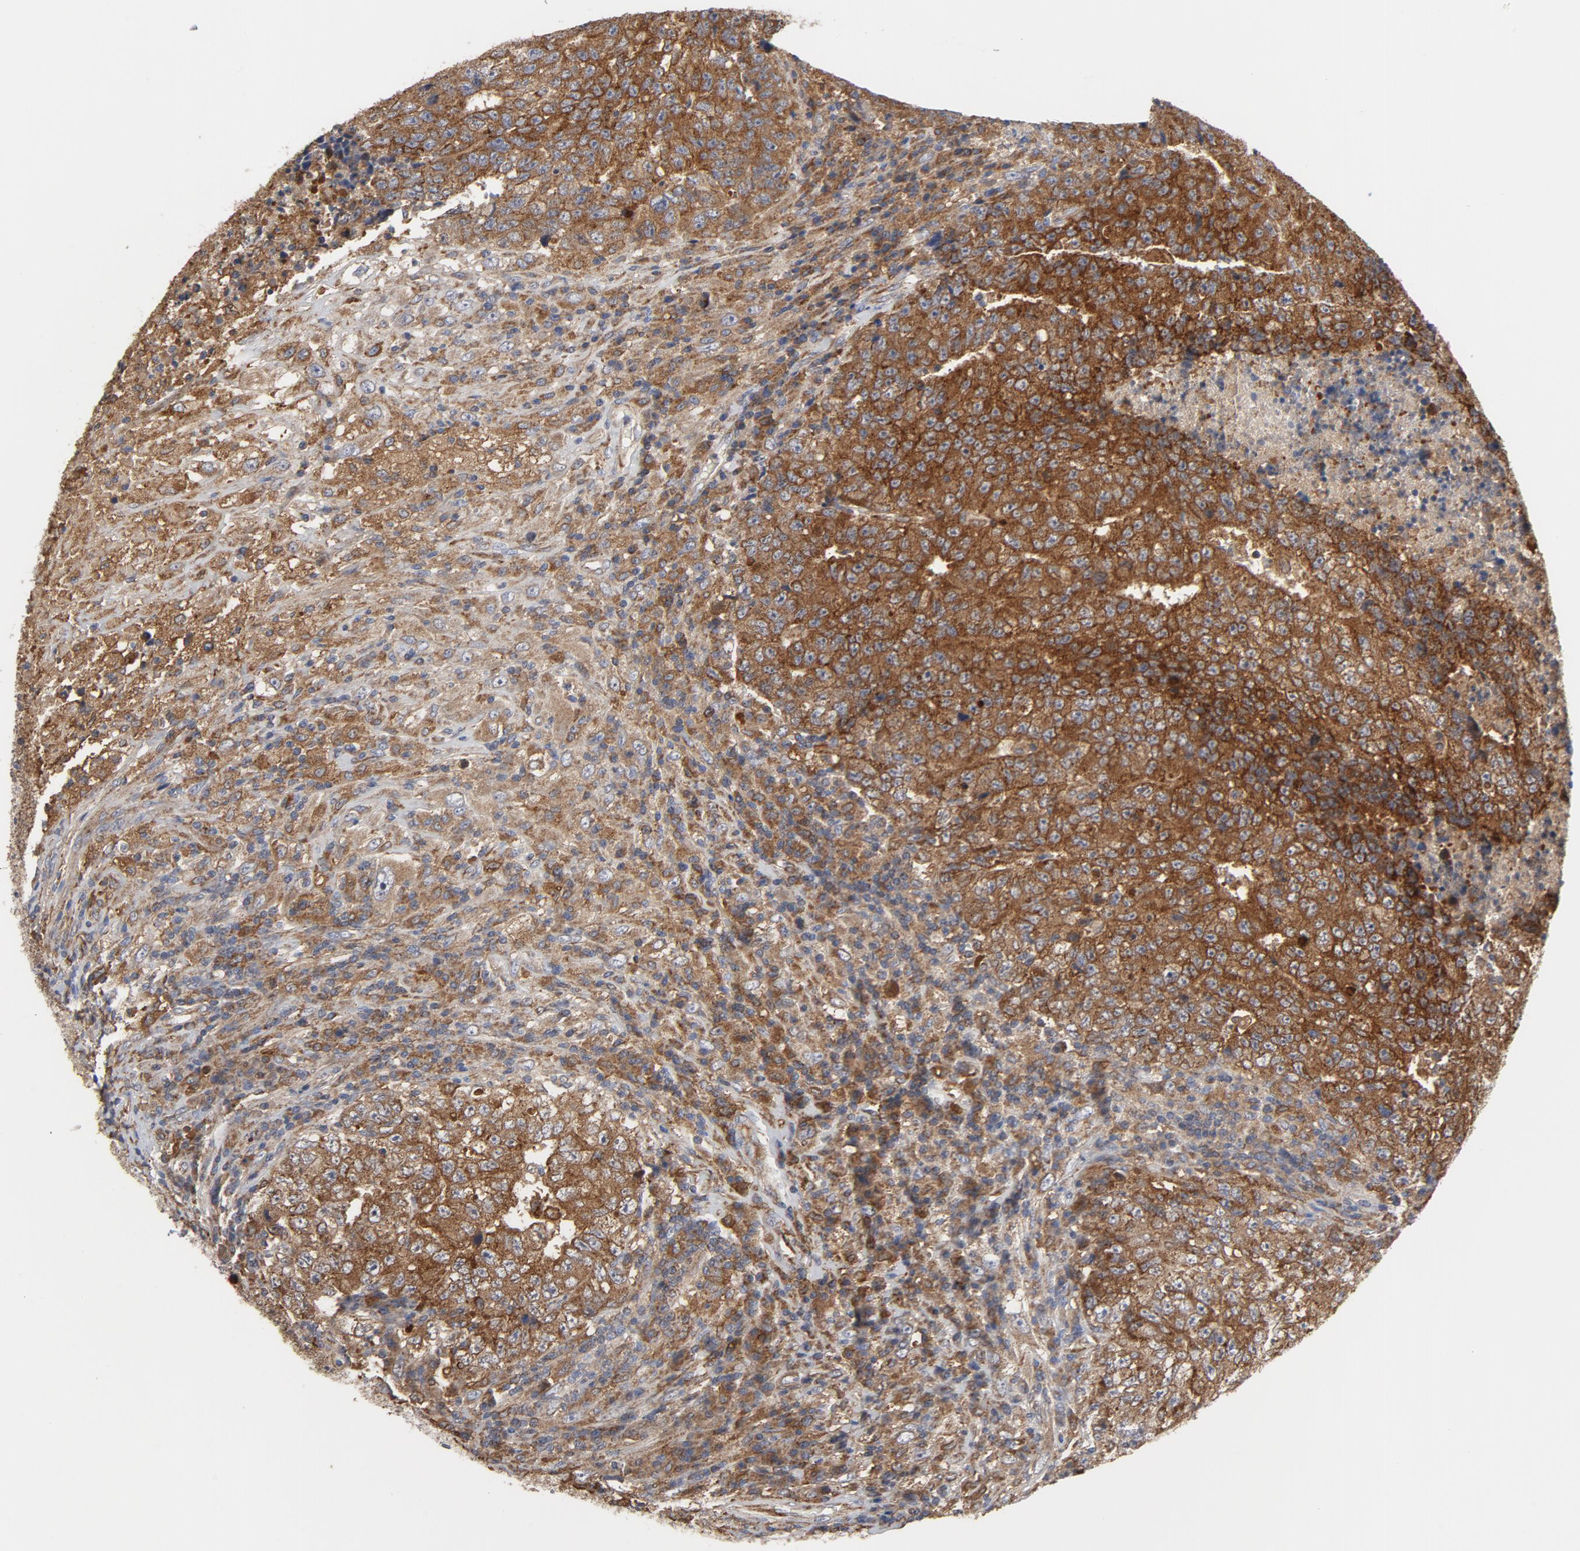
{"staining": {"intensity": "strong", "quantity": ">75%", "location": "cytoplasmic/membranous"}, "tissue": "testis cancer", "cell_type": "Tumor cells", "image_type": "cancer", "snomed": [{"axis": "morphology", "description": "Necrosis, NOS"}, {"axis": "morphology", "description": "Carcinoma, Embryonal, NOS"}, {"axis": "topography", "description": "Testis"}], "caption": "Approximately >75% of tumor cells in human embryonal carcinoma (testis) show strong cytoplasmic/membranous protein staining as visualized by brown immunohistochemical staining.", "gene": "RAPGEF4", "patient": {"sex": "male", "age": 19}}